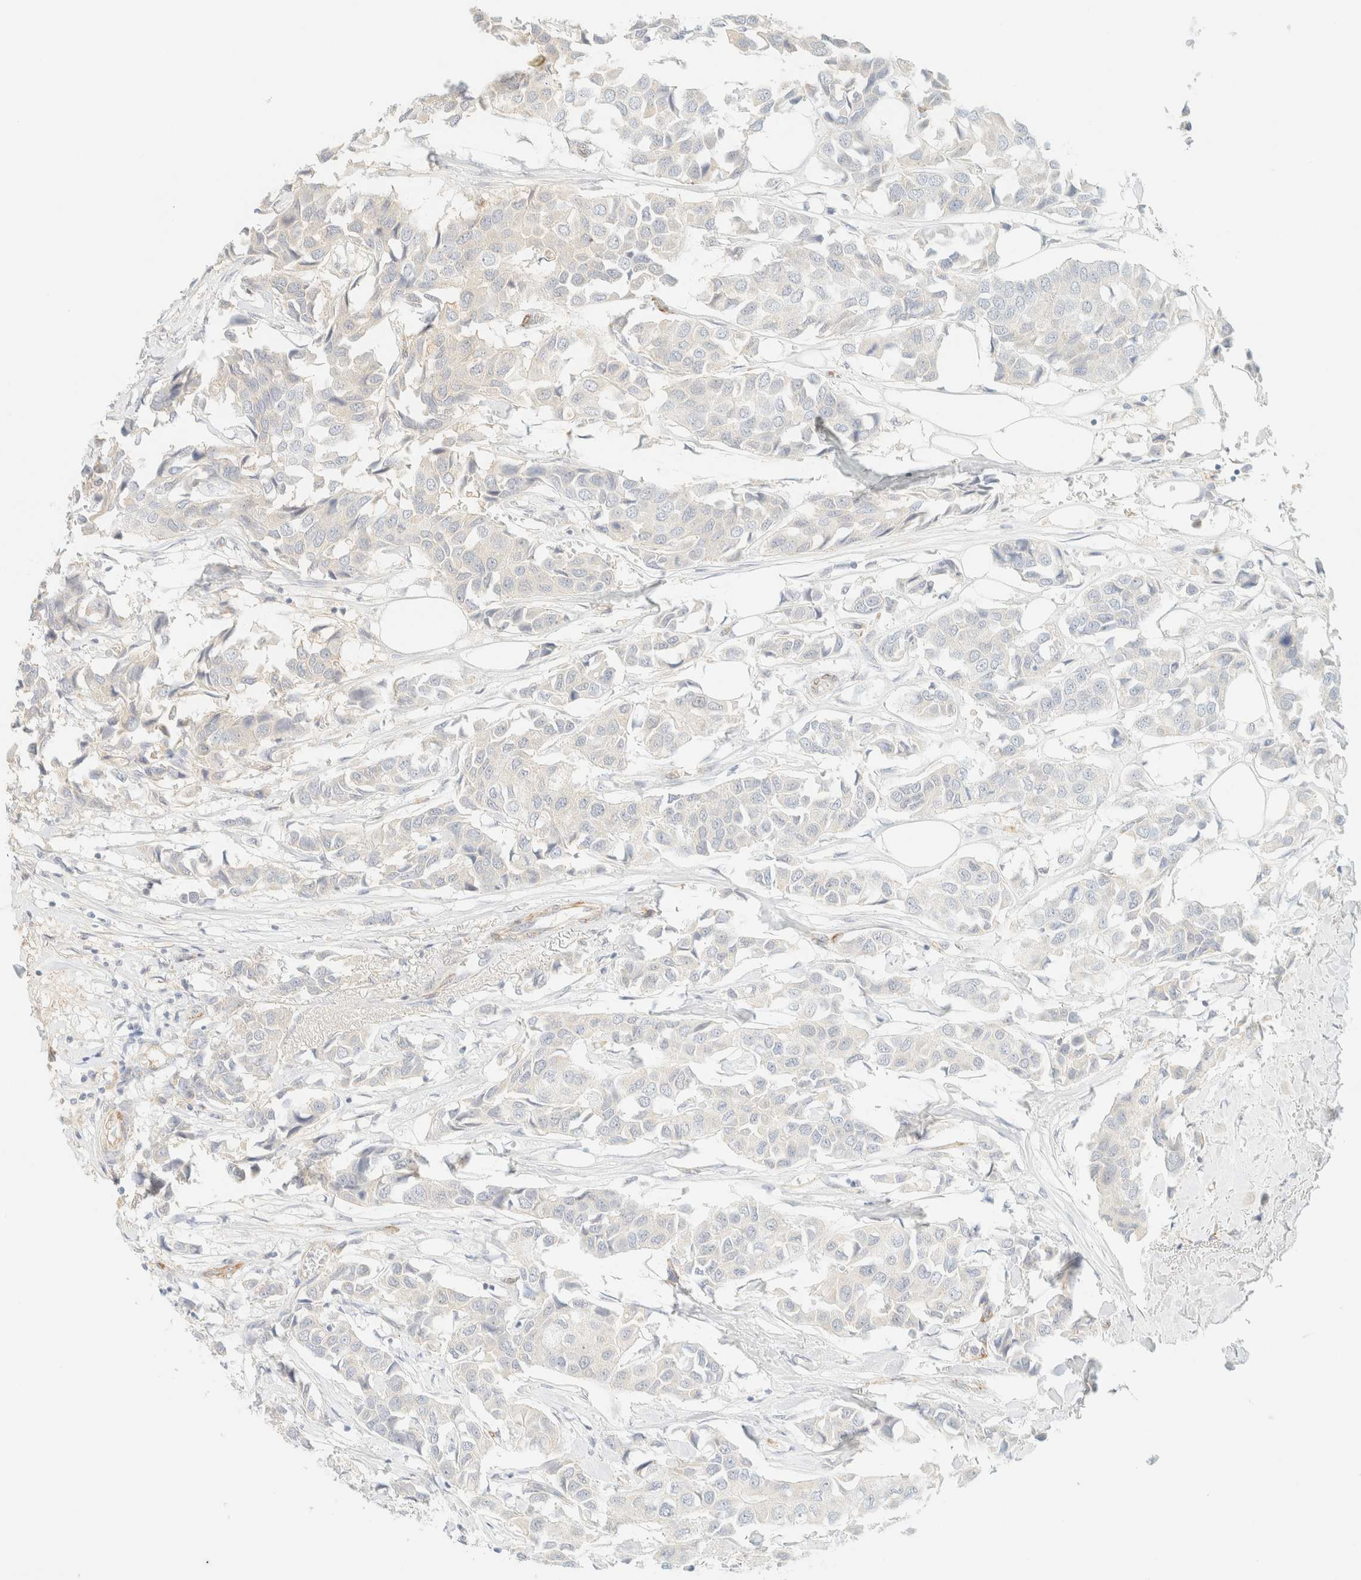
{"staining": {"intensity": "negative", "quantity": "none", "location": "none"}, "tissue": "breast cancer", "cell_type": "Tumor cells", "image_type": "cancer", "snomed": [{"axis": "morphology", "description": "Duct carcinoma"}, {"axis": "topography", "description": "Breast"}], "caption": "A high-resolution histopathology image shows immunohistochemistry staining of breast cancer (invasive ductal carcinoma), which displays no significant positivity in tumor cells.", "gene": "SPARCL1", "patient": {"sex": "female", "age": 80}}